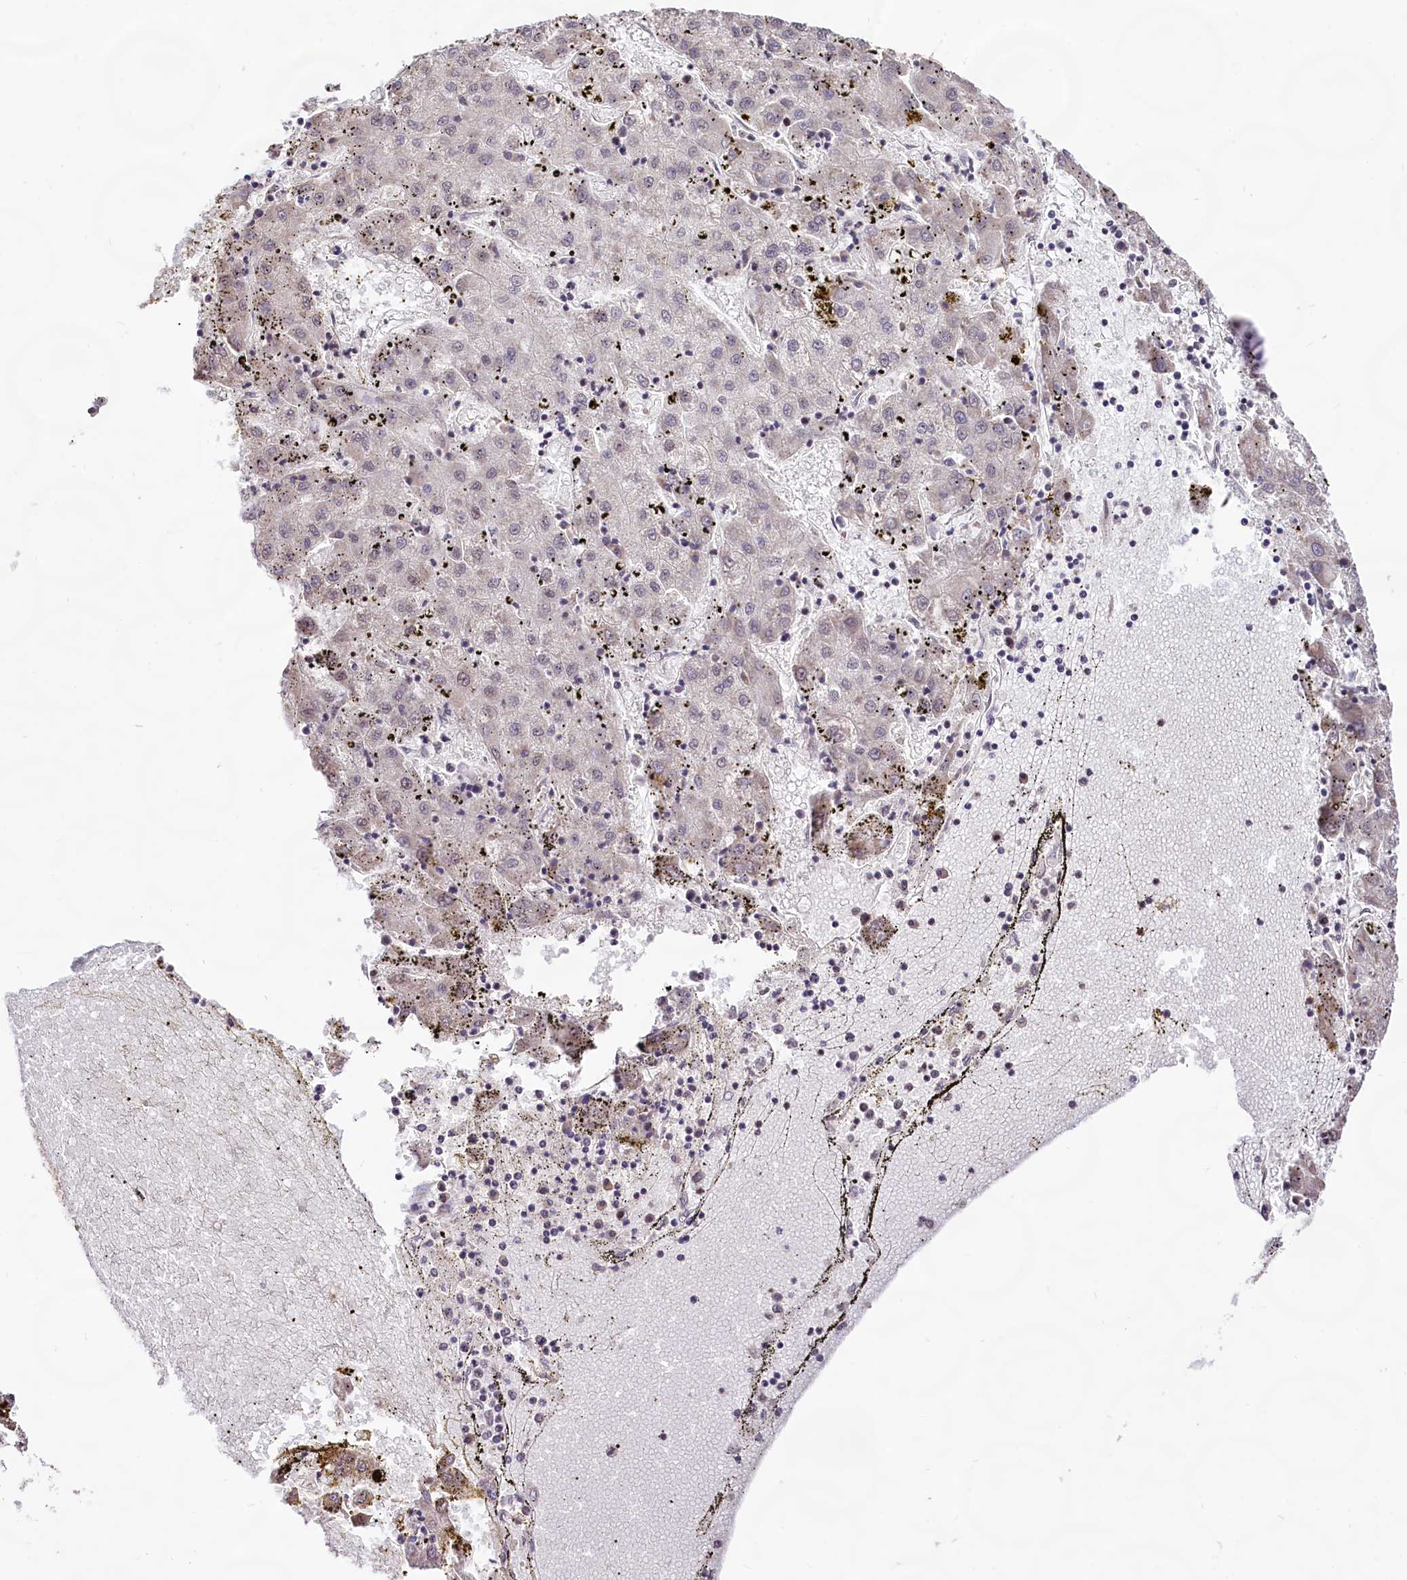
{"staining": {"intensity": "negative", "quantity": "none", "location": "none"}, "tissue": "liver cancer", "cell_type": "Tumor cells", "image_type": "cancer", "snomed": [{"axis": "morphology", "description": "Carcinoma, Hepatocellular, NOS"}, {"axis": "topography", "description": "Liver"}], "caption": "A histopathology image of hepatocellular carcinoma (liver) stained for a protein displays no brown staining in tumor cells. (Immunohistochemistry (ihc), brightfield microscopy, high magnification).", "gene": "HIRA", "patient": {"sex": "male", "age": 72}}